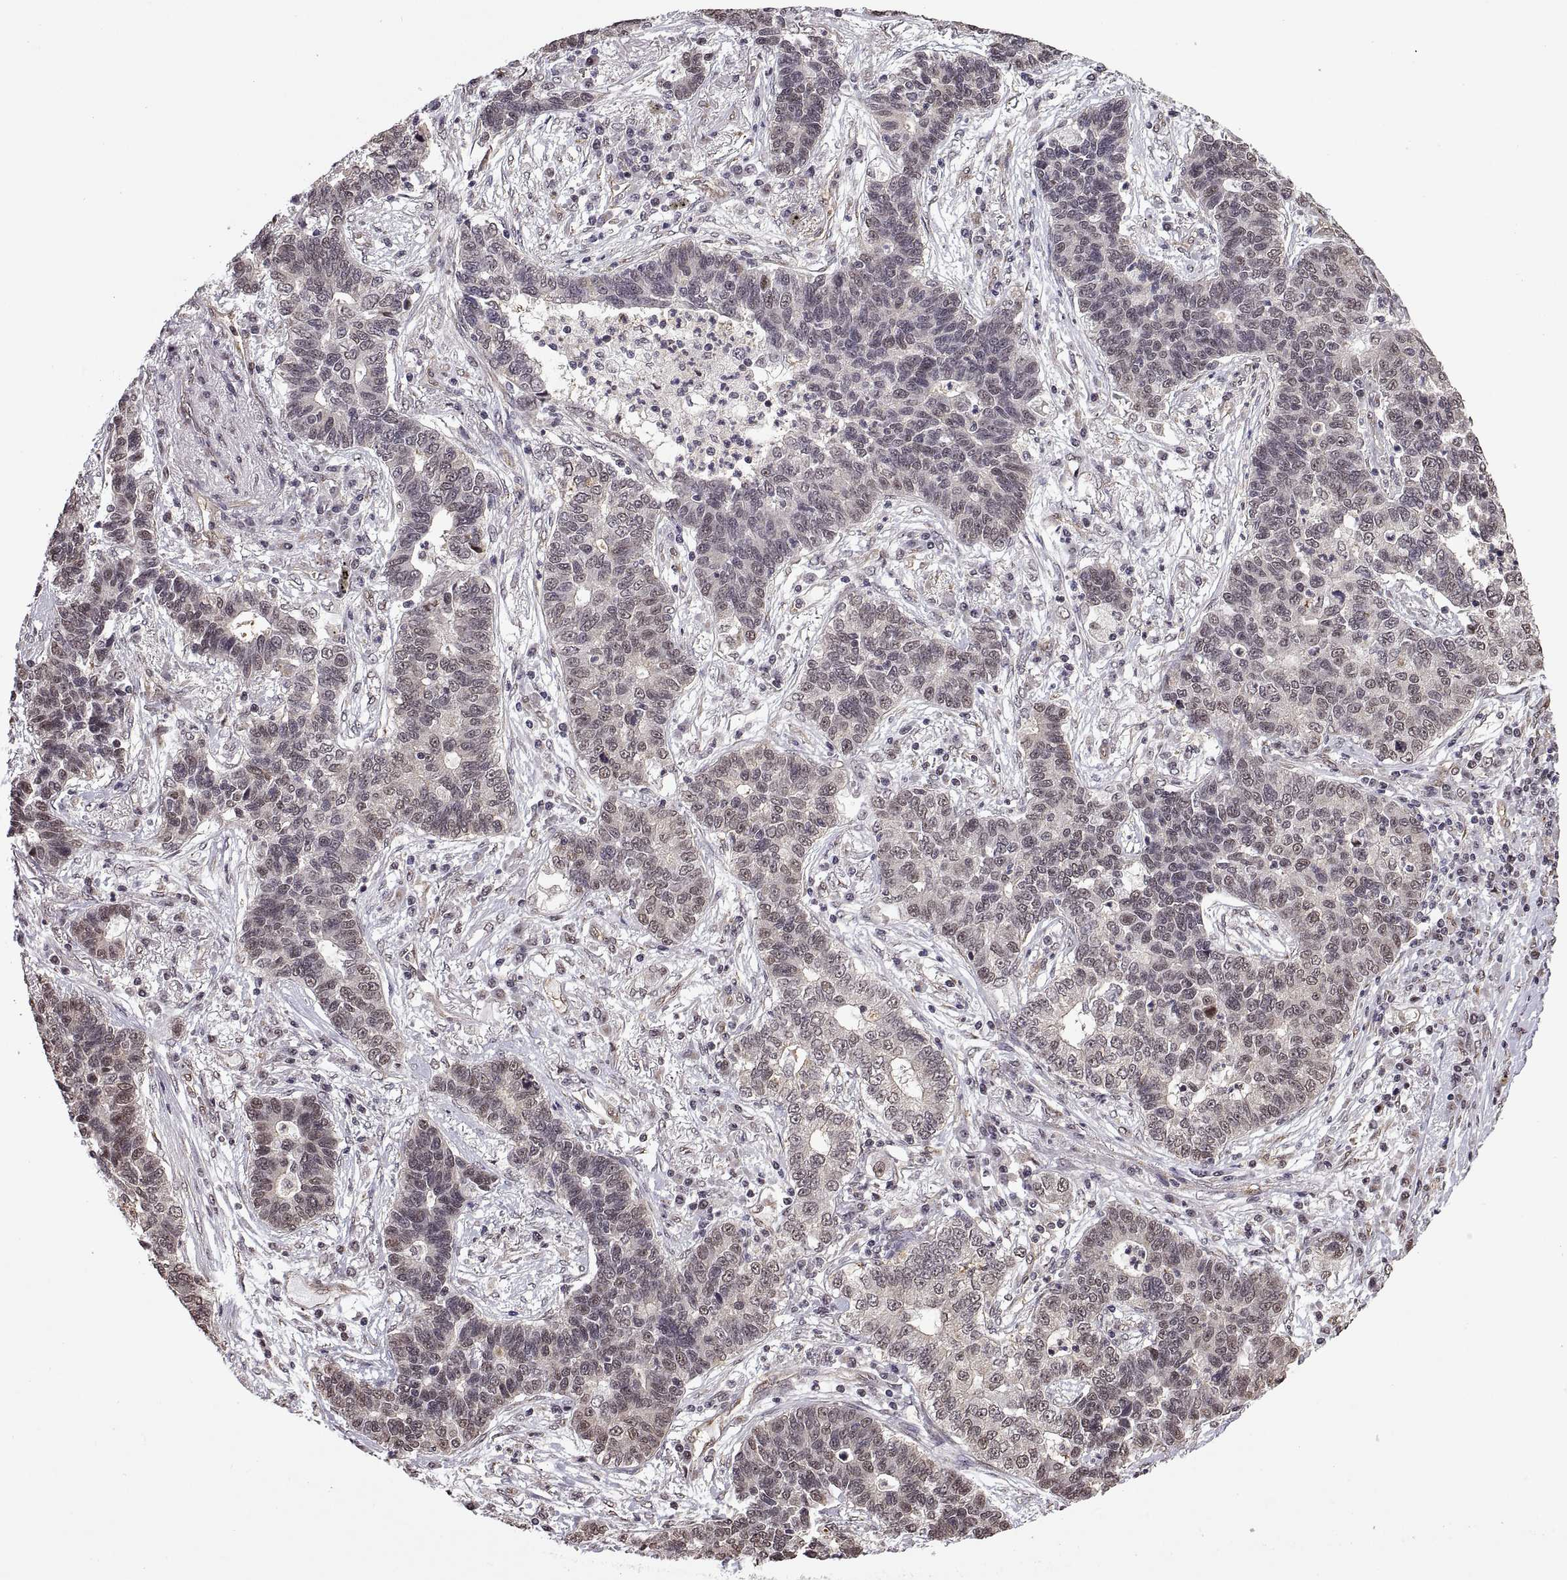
{"staining": {"intensity": "negative", "quantity": "none", "location": "none"}, "tissue": "lung cancer", "cell_type": "Tumor cells", "image_type": "cancer", "snomed": [{"axis": "morphology", "description": "Adenocarcinoma, NOS"}, {"axis": "topography", "description": "Lung"}], "caption": "Immunohistochemical staining of human lung cancer (adenocarcinoma) reveals no significant staining in tumor cells. Nuclei are stained in blue.", "gene": "ARRB1", "patient": {"sex": "female", "age": 57}}